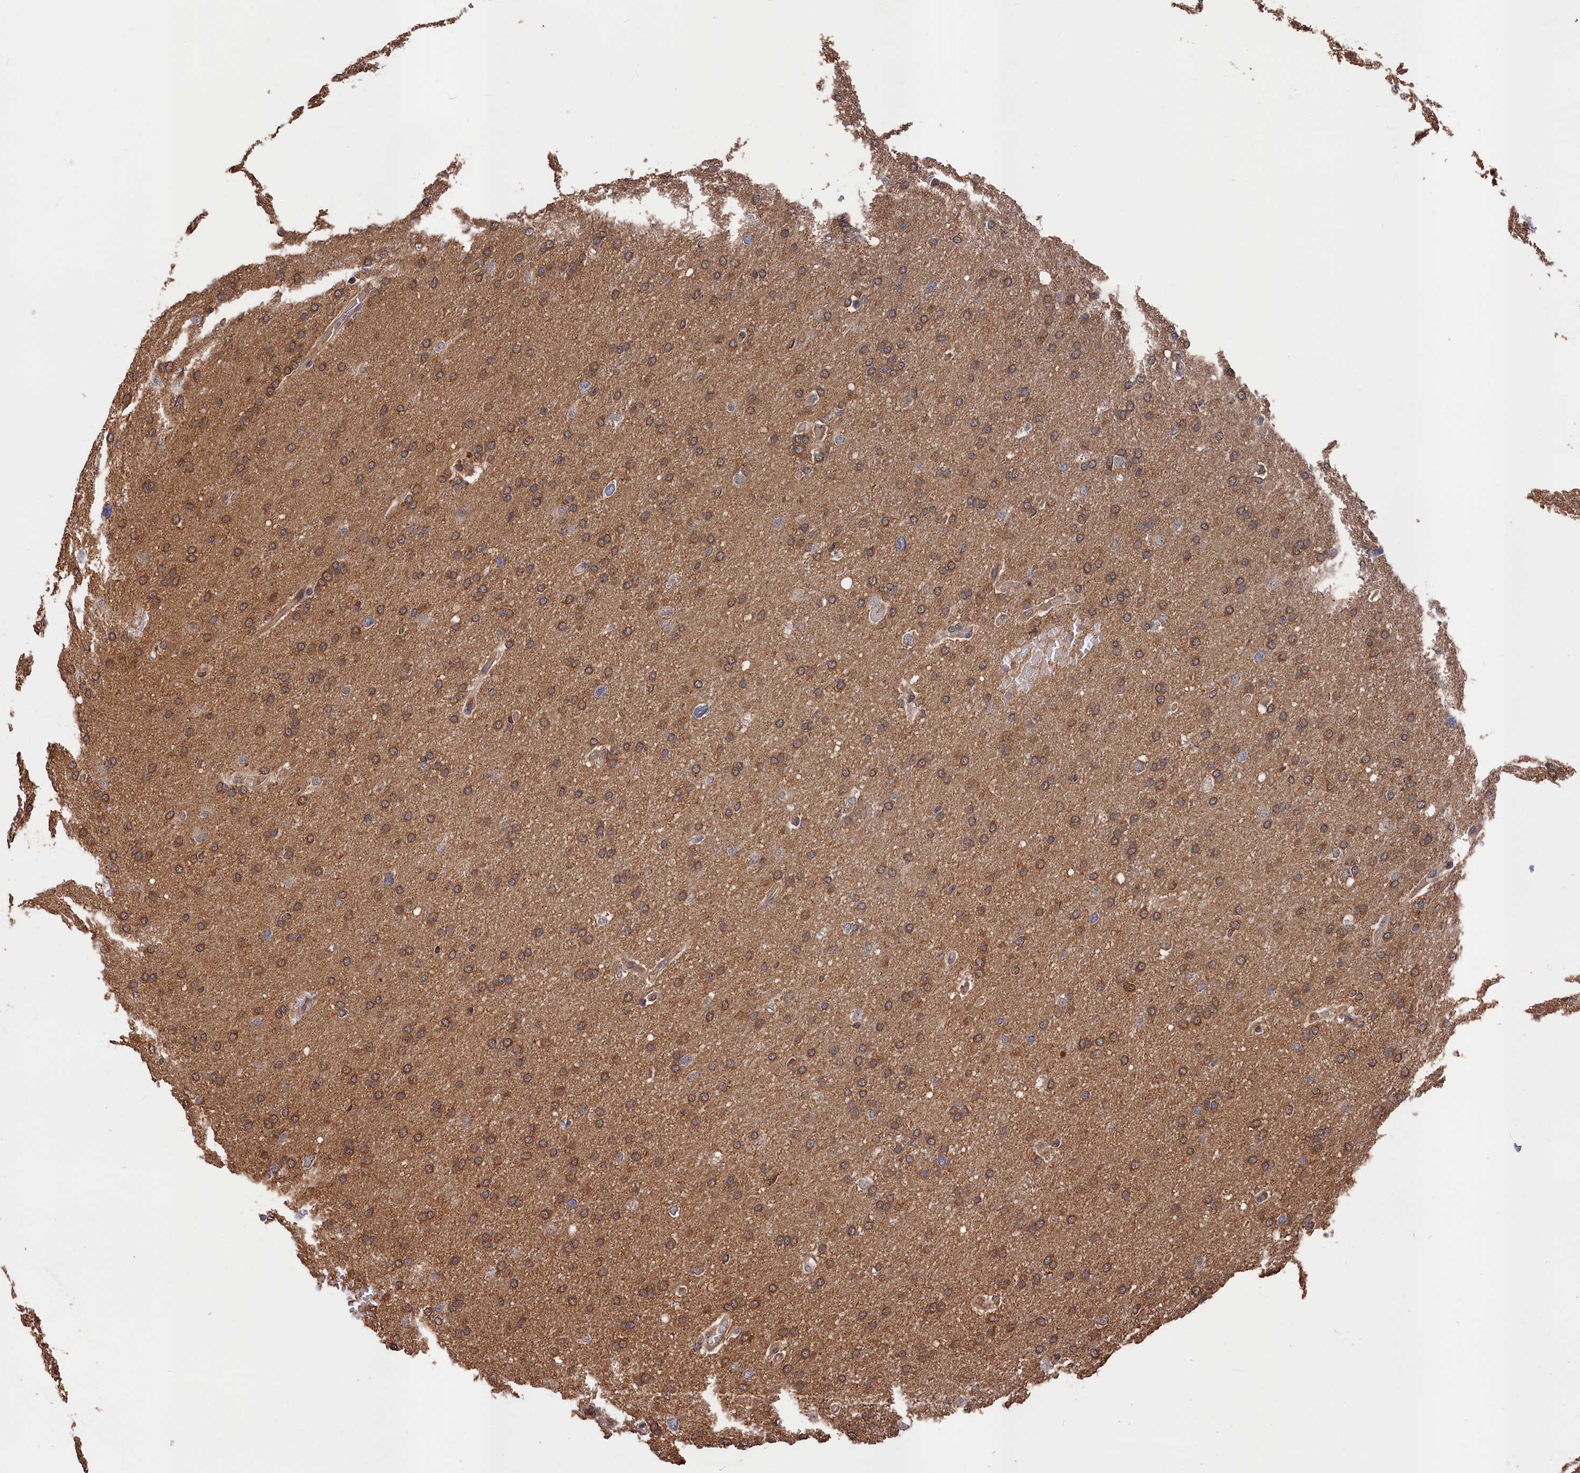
{"staining": {"intensity": "moderate", "quantity": "25%-75%", "location": "cytoplasmic/membranous"}, "tissue": "glioma", "cell_type": "Tumor cells", "image_type": "cancer", "snomed": [{"axis": "morphology", "description": "Glioma, malignant, High grade"}, {"axis": "topography", "description": "Cerebral cortex"}], "caption": "Protein analysis of malignant glioma (high-grade) tissue shows moderate cytoplasmic/membranous expression in about 25%-75% of tumor cells.", "gene": "RMI2", "patient": {"sex": "female", "age": 36}}